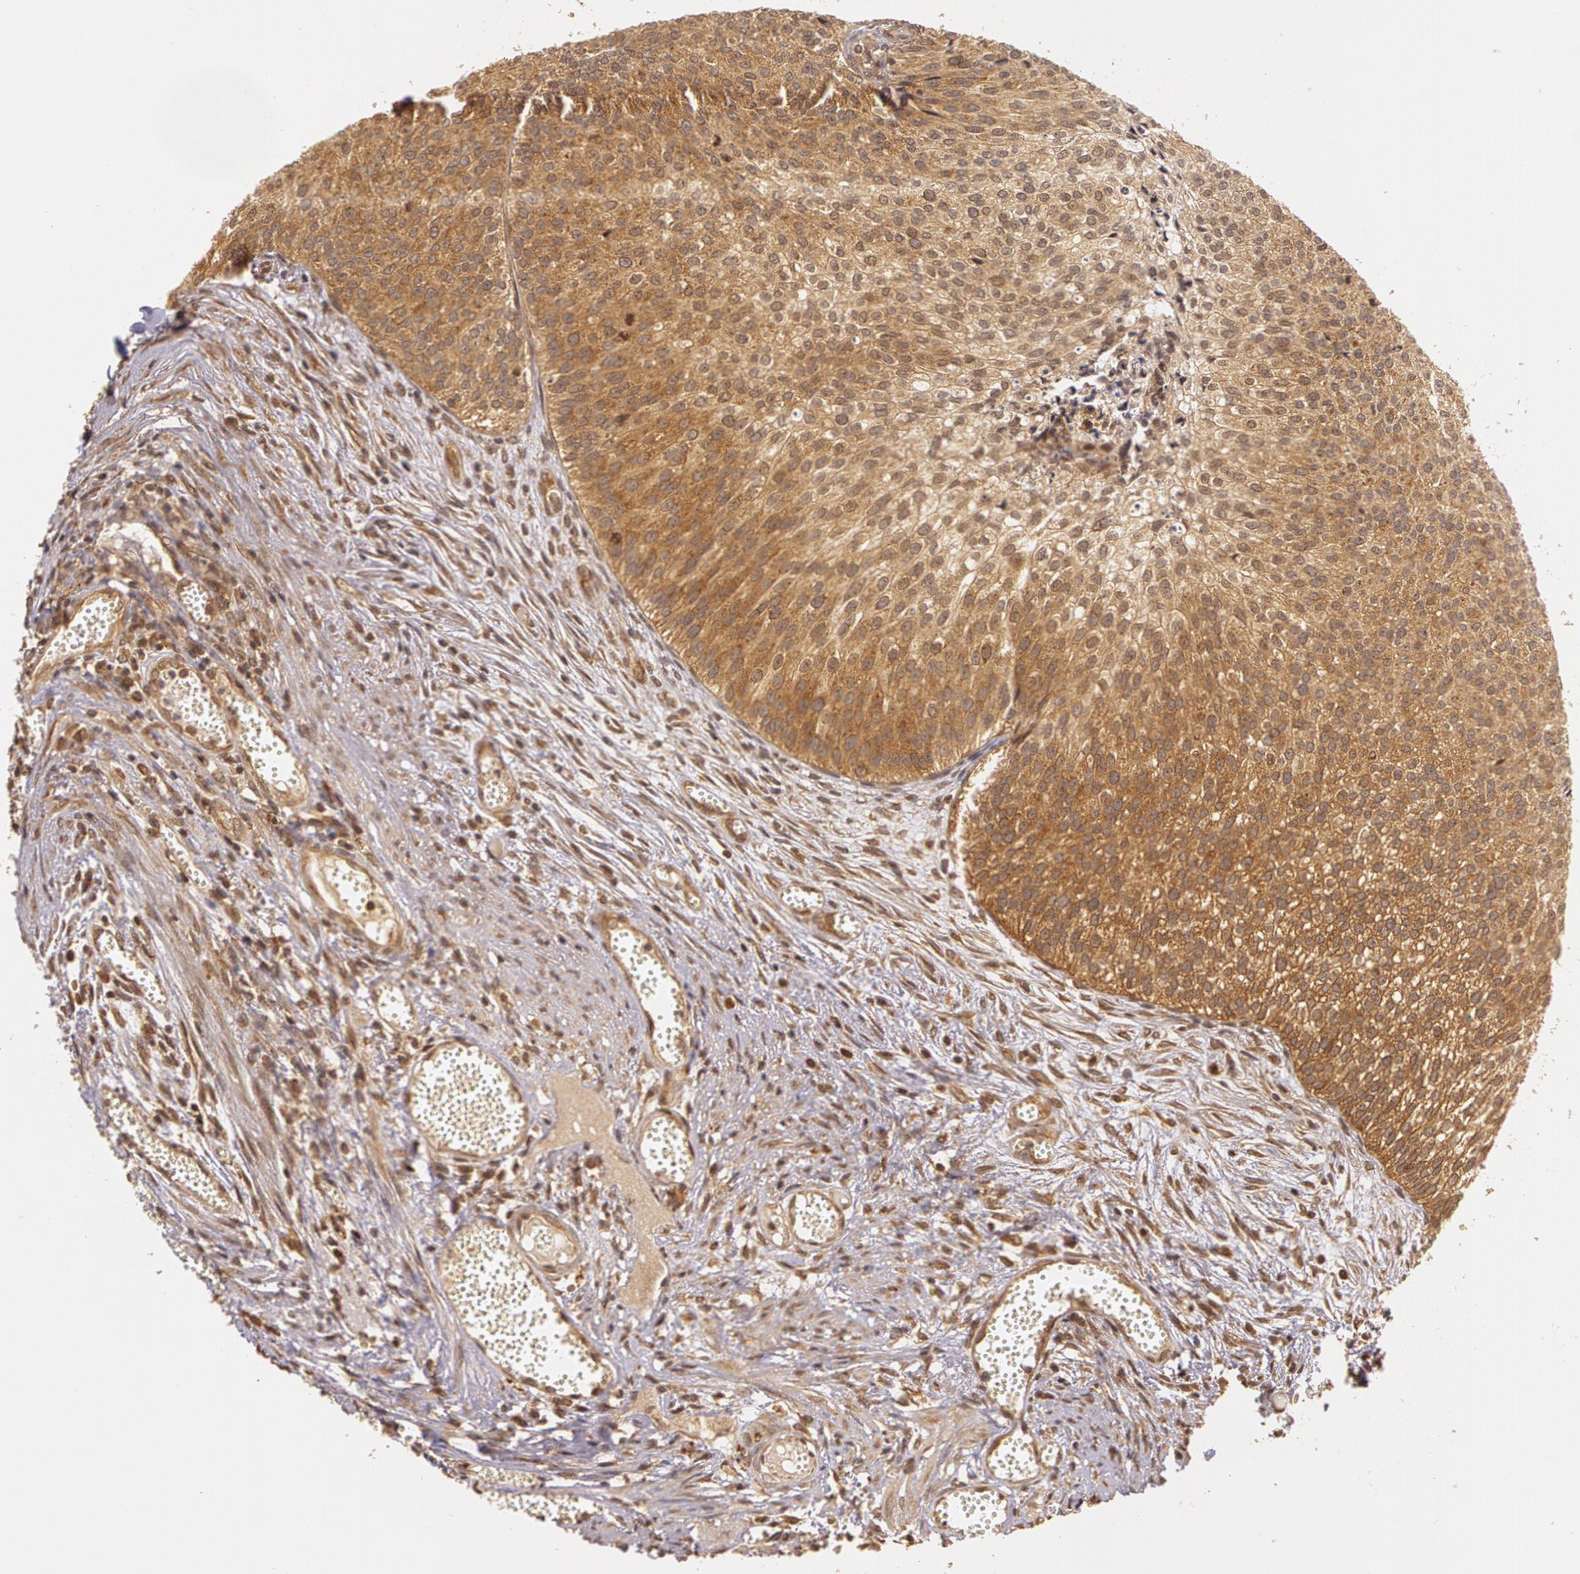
{"staining": {"intensity": "moderate", "quantity": ">75%", "location": "cytoplasmic/membranous"}, "tissue": "urothelial cancer", "cell_type": "Tumor cells", "image_type": "cancer", "snomed": [{"axis": "morphology", "description": "Urothelial carcinoma, Low grade"}, {"axis": "topography", "description": "Urinary bladder"}], "caption": "Immunohistochemistry (IHC) image of human low-grade urothelial carcinoma stained for a protein (brown), which demonstrates medium levels of moderate cytoplasmic/membranous staining in about >75% of tumor cells.", "gene": "ASCC2", "patient": {"sex": "male", "age": 84}}